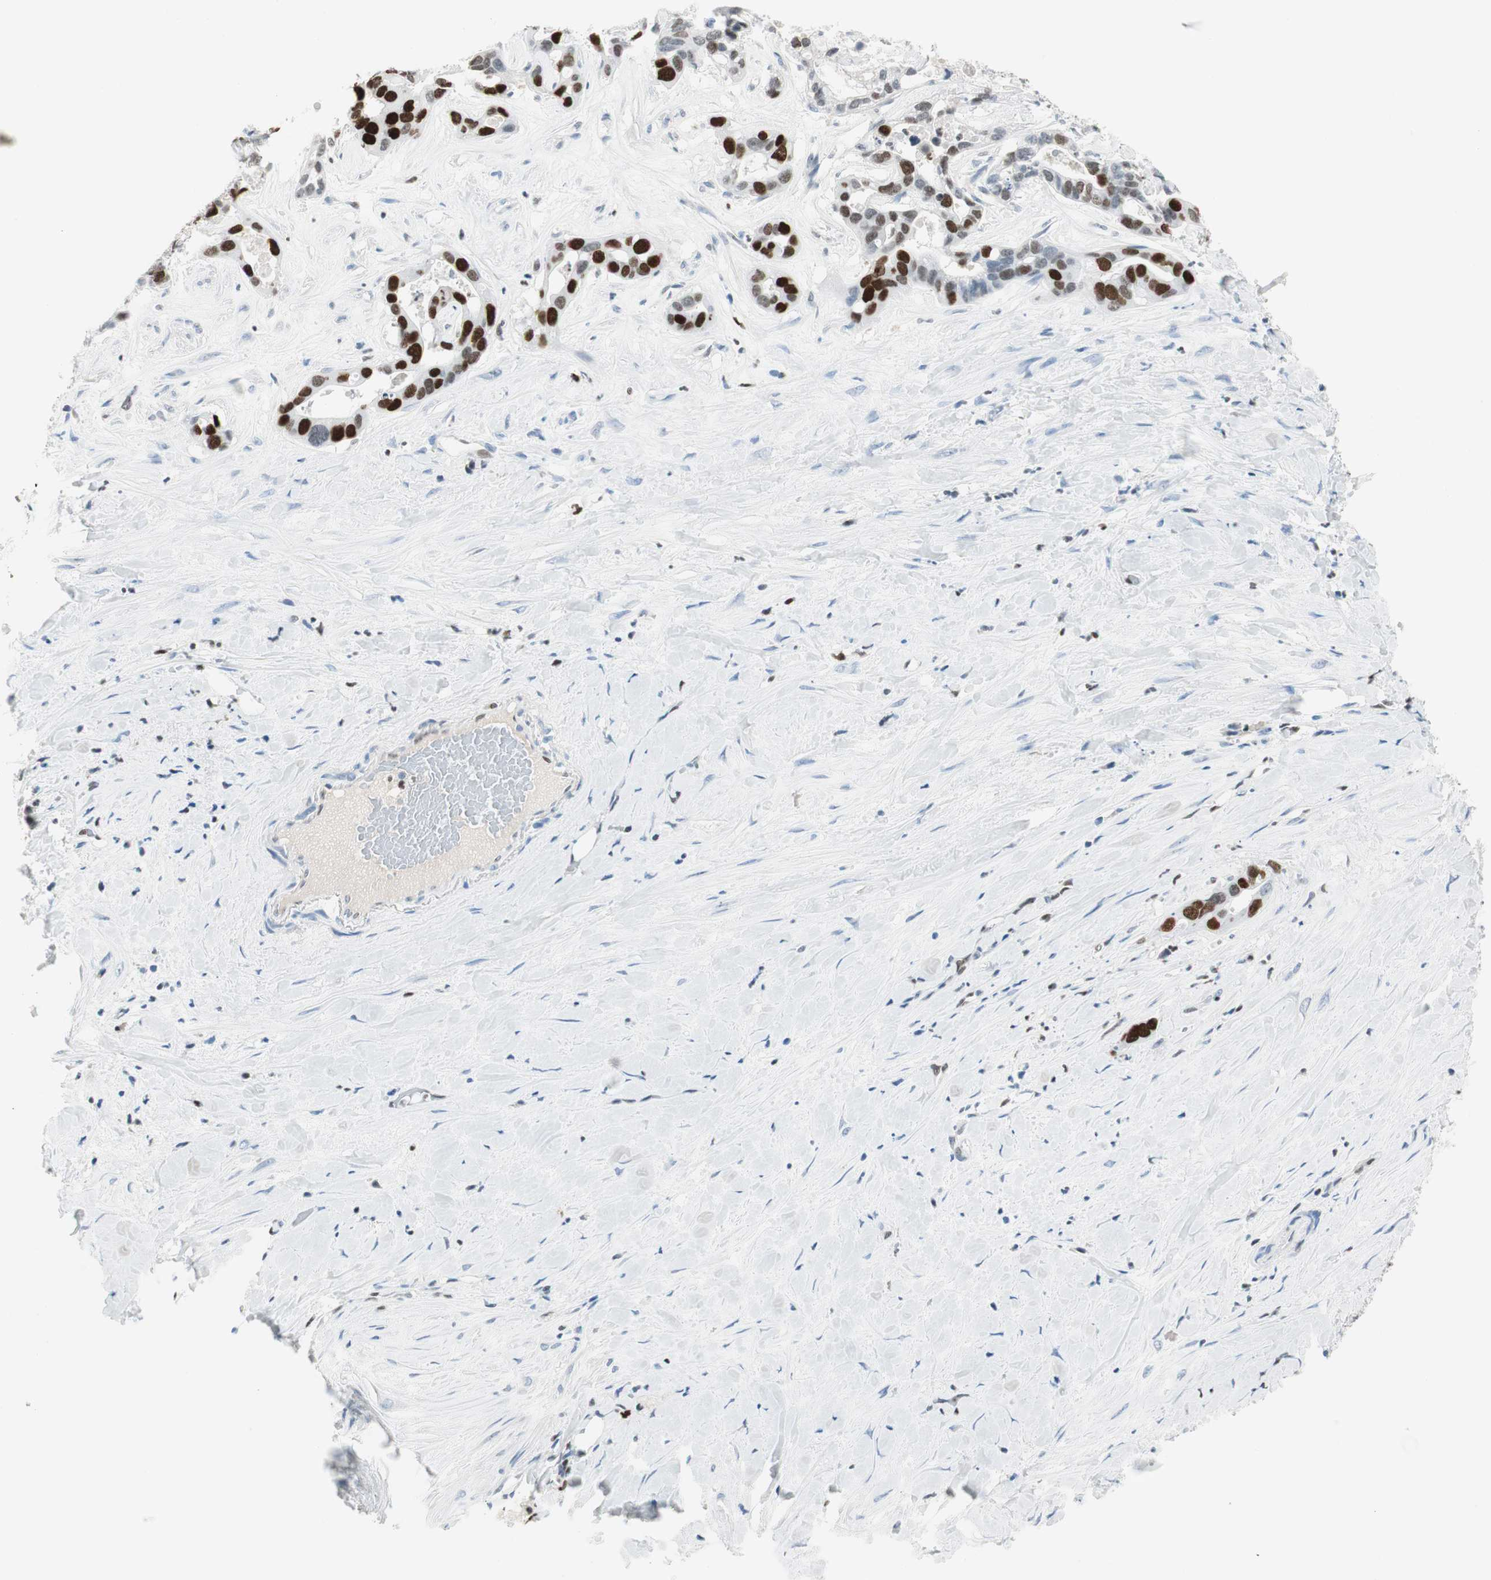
{"staining": {"intensity": "strong", "quantity": "25%-75%", "location": "nuclear"}, "tissue": "liver cancer", "cell_type": "Tumor cells", "image_type": "cancer", "snomed": [{"axis": "morphology", "description": "Cholangiocarcinoma"}, {"axis": "topography", "description": "Liver"}], "caption": "DAB immunohistochemical staining of liver cancer (cholangiocarcinoma) demonstrates strong nuclear protein positivity in about 25%-75% of tumor cells. The protein is shown in brown color, while the nuclei are stained blue.", "gene": "EZH2", "patient": {"sex": "female", "age": 65}}